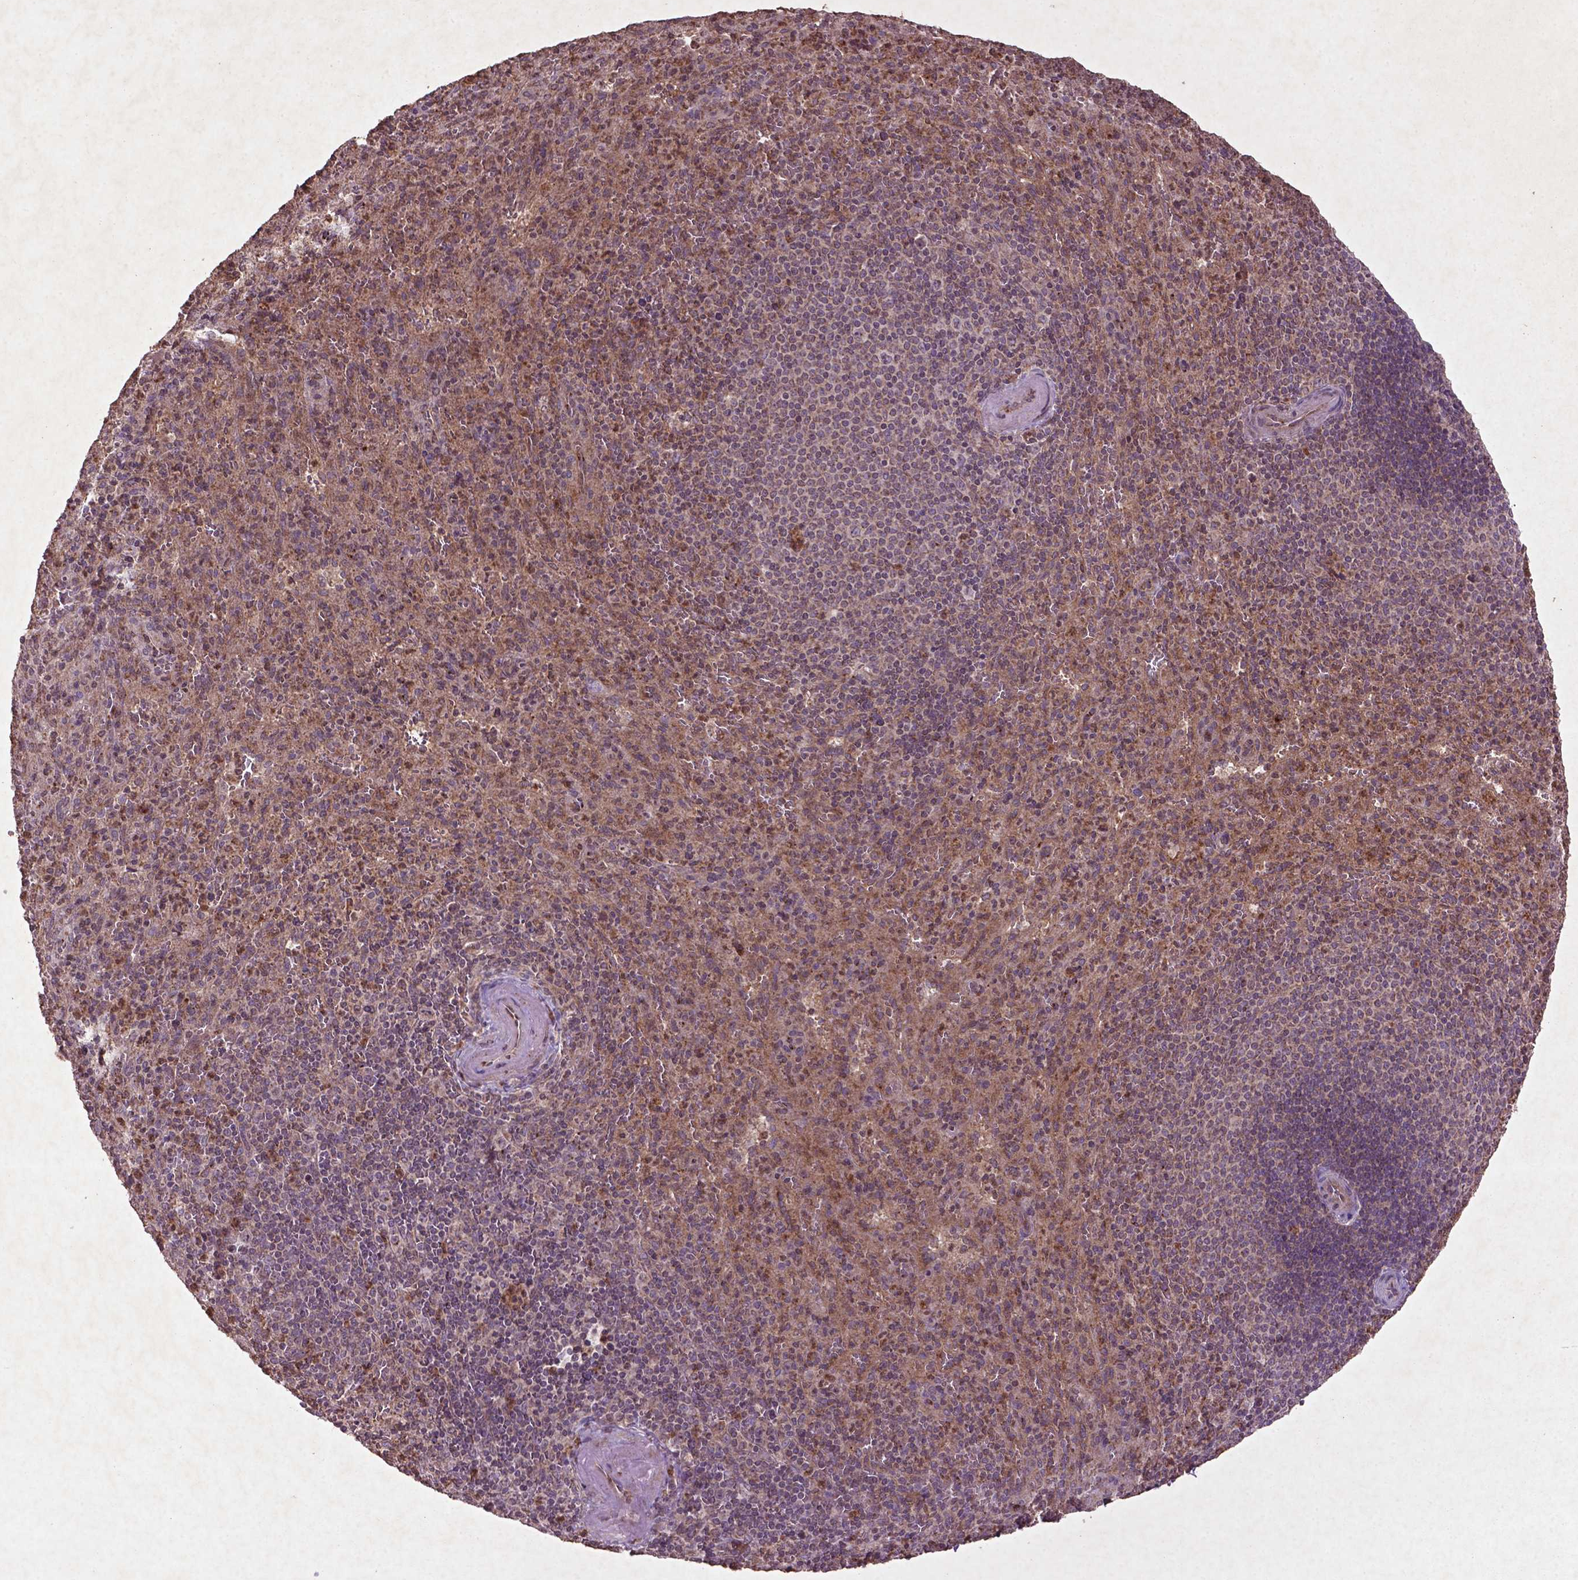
{"staining": {"intensity": "strong", "quantity": "<25%", "location": "cytoplasmic/membranous"}, "tissue": "spleen", "cell_type": "Cells in red pulp", "image_type": "normal", "snomed": [{"axis": "morphology", "description": "Normal tissue, NOS"}, {"axis": "topography", "description": "Spleen"}], "caption": "The image shows a brown stain indicating the presence of a protein in the cytoplasmic/membranous of cells in red pulp in spleen. The protein is stained brown, and the nuclei are stained in blue (DAB IHC with brightfield microscopy, high magnification).", "gene": "MTOR", "patient": {"sex": "male", "age": 57}}